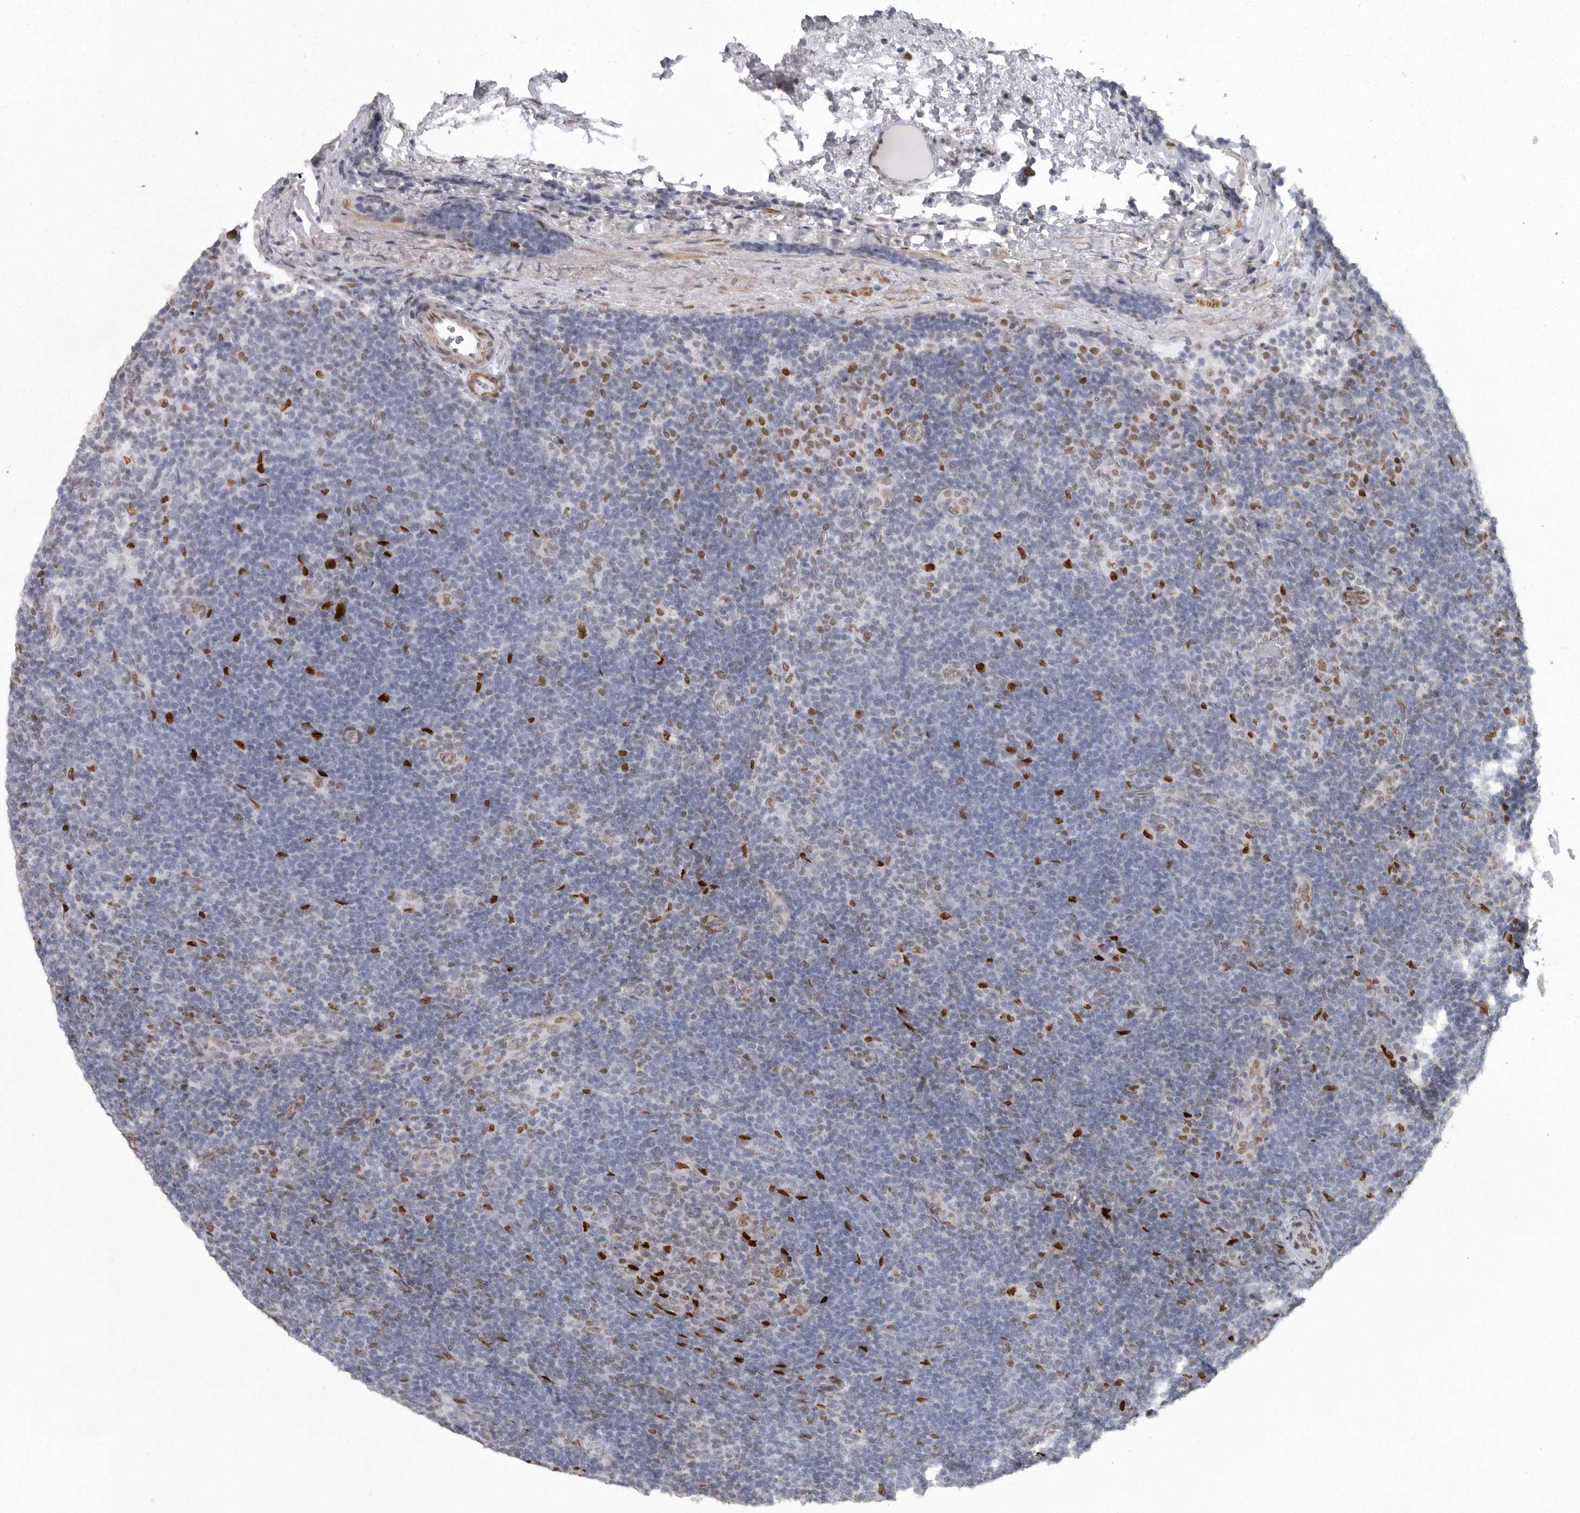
{"staining": {"intensity": "moderate", "quantity": ">75%", "location": "nuclear"}, "tissue": "lymphoma", "cell_type": "Tumor cells", "image_type": "cancer", "snomed": [{"axis": "morphology", "description": "Hodgkin's disease, NOS"}, {"axis": "topography", "description": "Lymph node"}], "caption": "Protein expression analysis of Hodgkin's disease shows moderate nuclear staining in approximately >75% of tumor cells.", "gene": "HMGN3", "patient": {"sex": "female", "age": 57}}